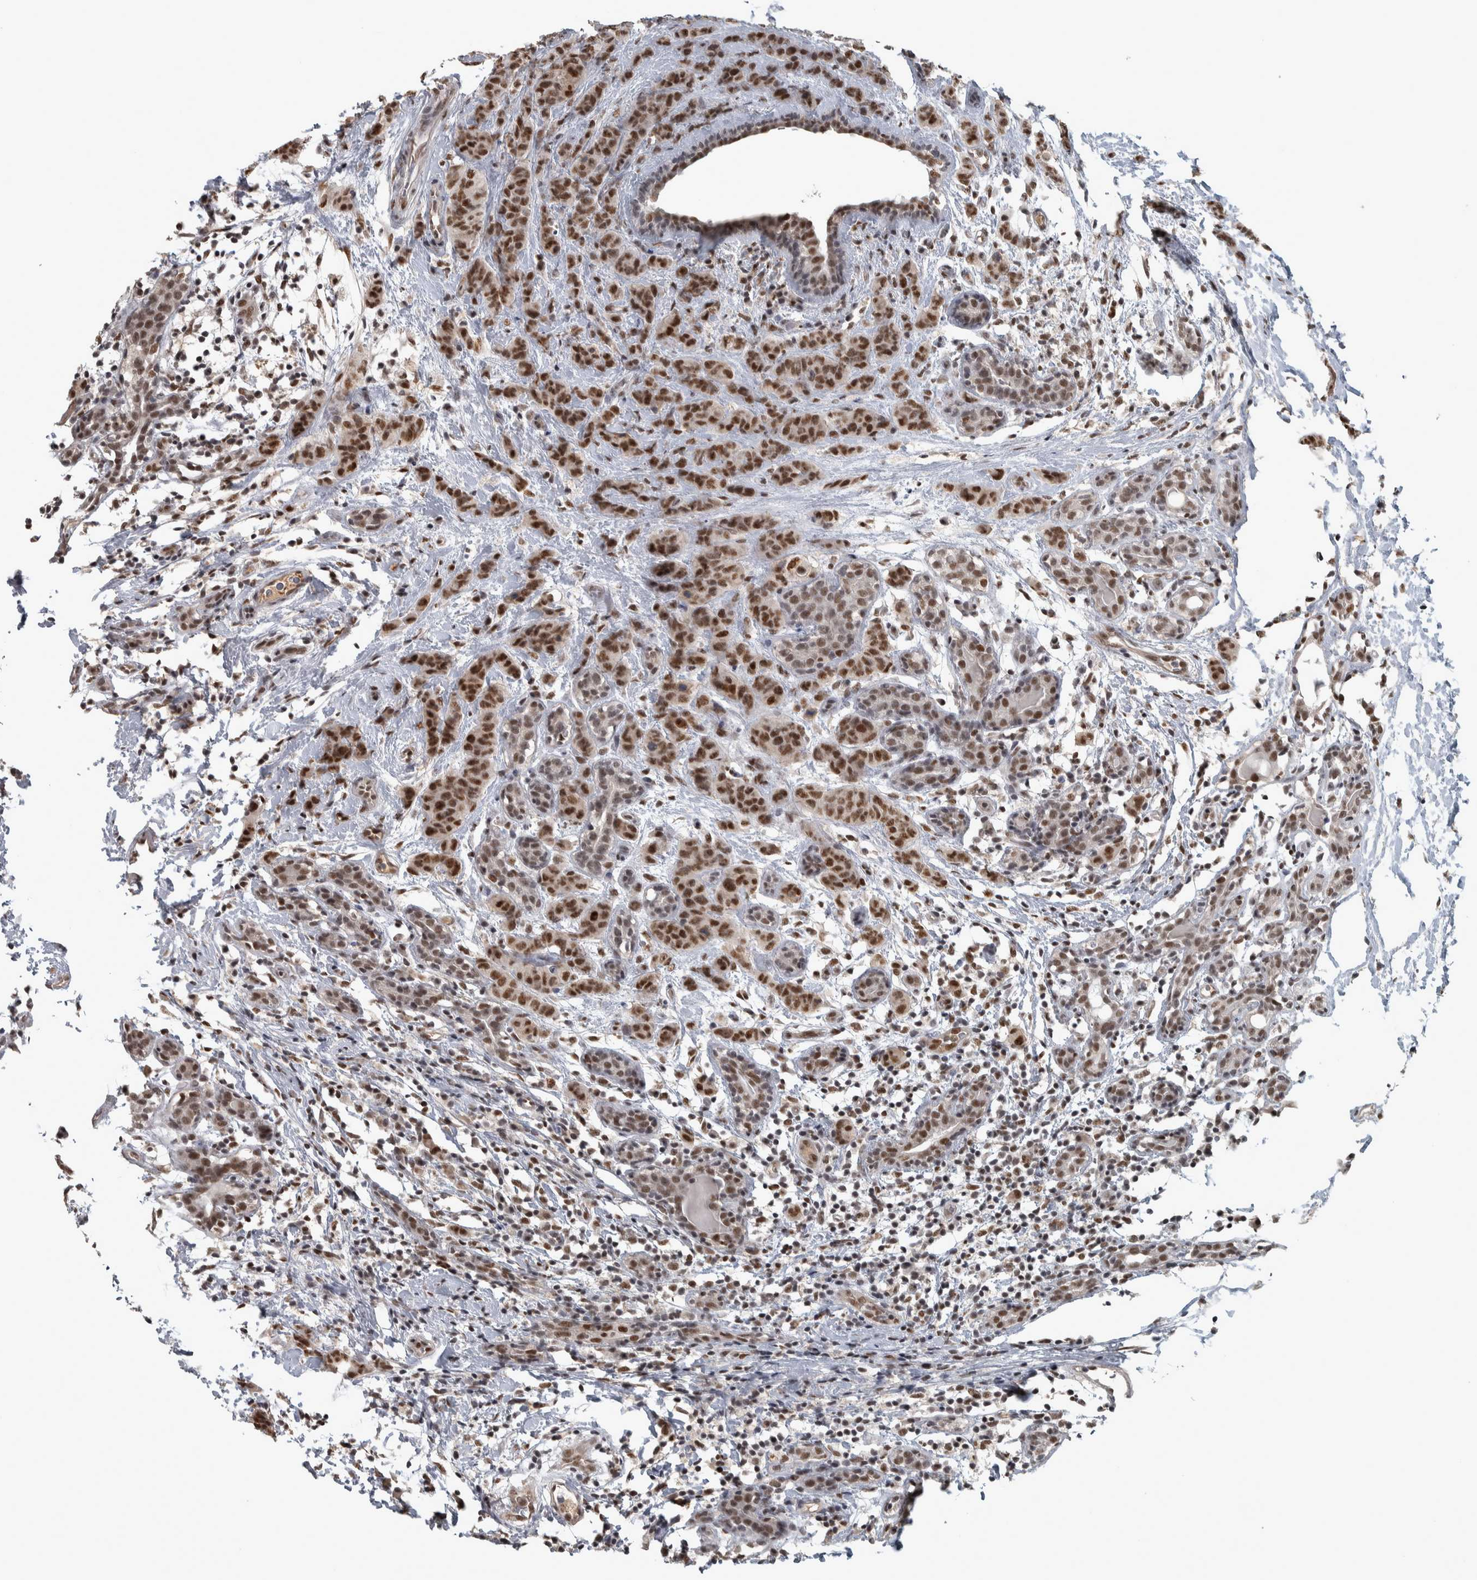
{"staining": {"intensity": "strong", "quantity": ">75%", "location": "nuclear"}, "tissue": "breast cancer", "cell_type": "Tumor cells", "image_type": "cancer", "snomed": [{"axis": "morphology", "description": "Normal tissue, NOS"}, {"axis": "morphology", "description": "Duct carcinoma"}, {"axis": "topography", "description": "Breast"}], "caption": "About >75% of tumor cells in human breast cancer (intraductal carcinoma) display strong nuclear protein staining as visualized by brown immunohistochemical staining.", "gene": "DDX42", "patient": {"sex": "female", "age": 40}}